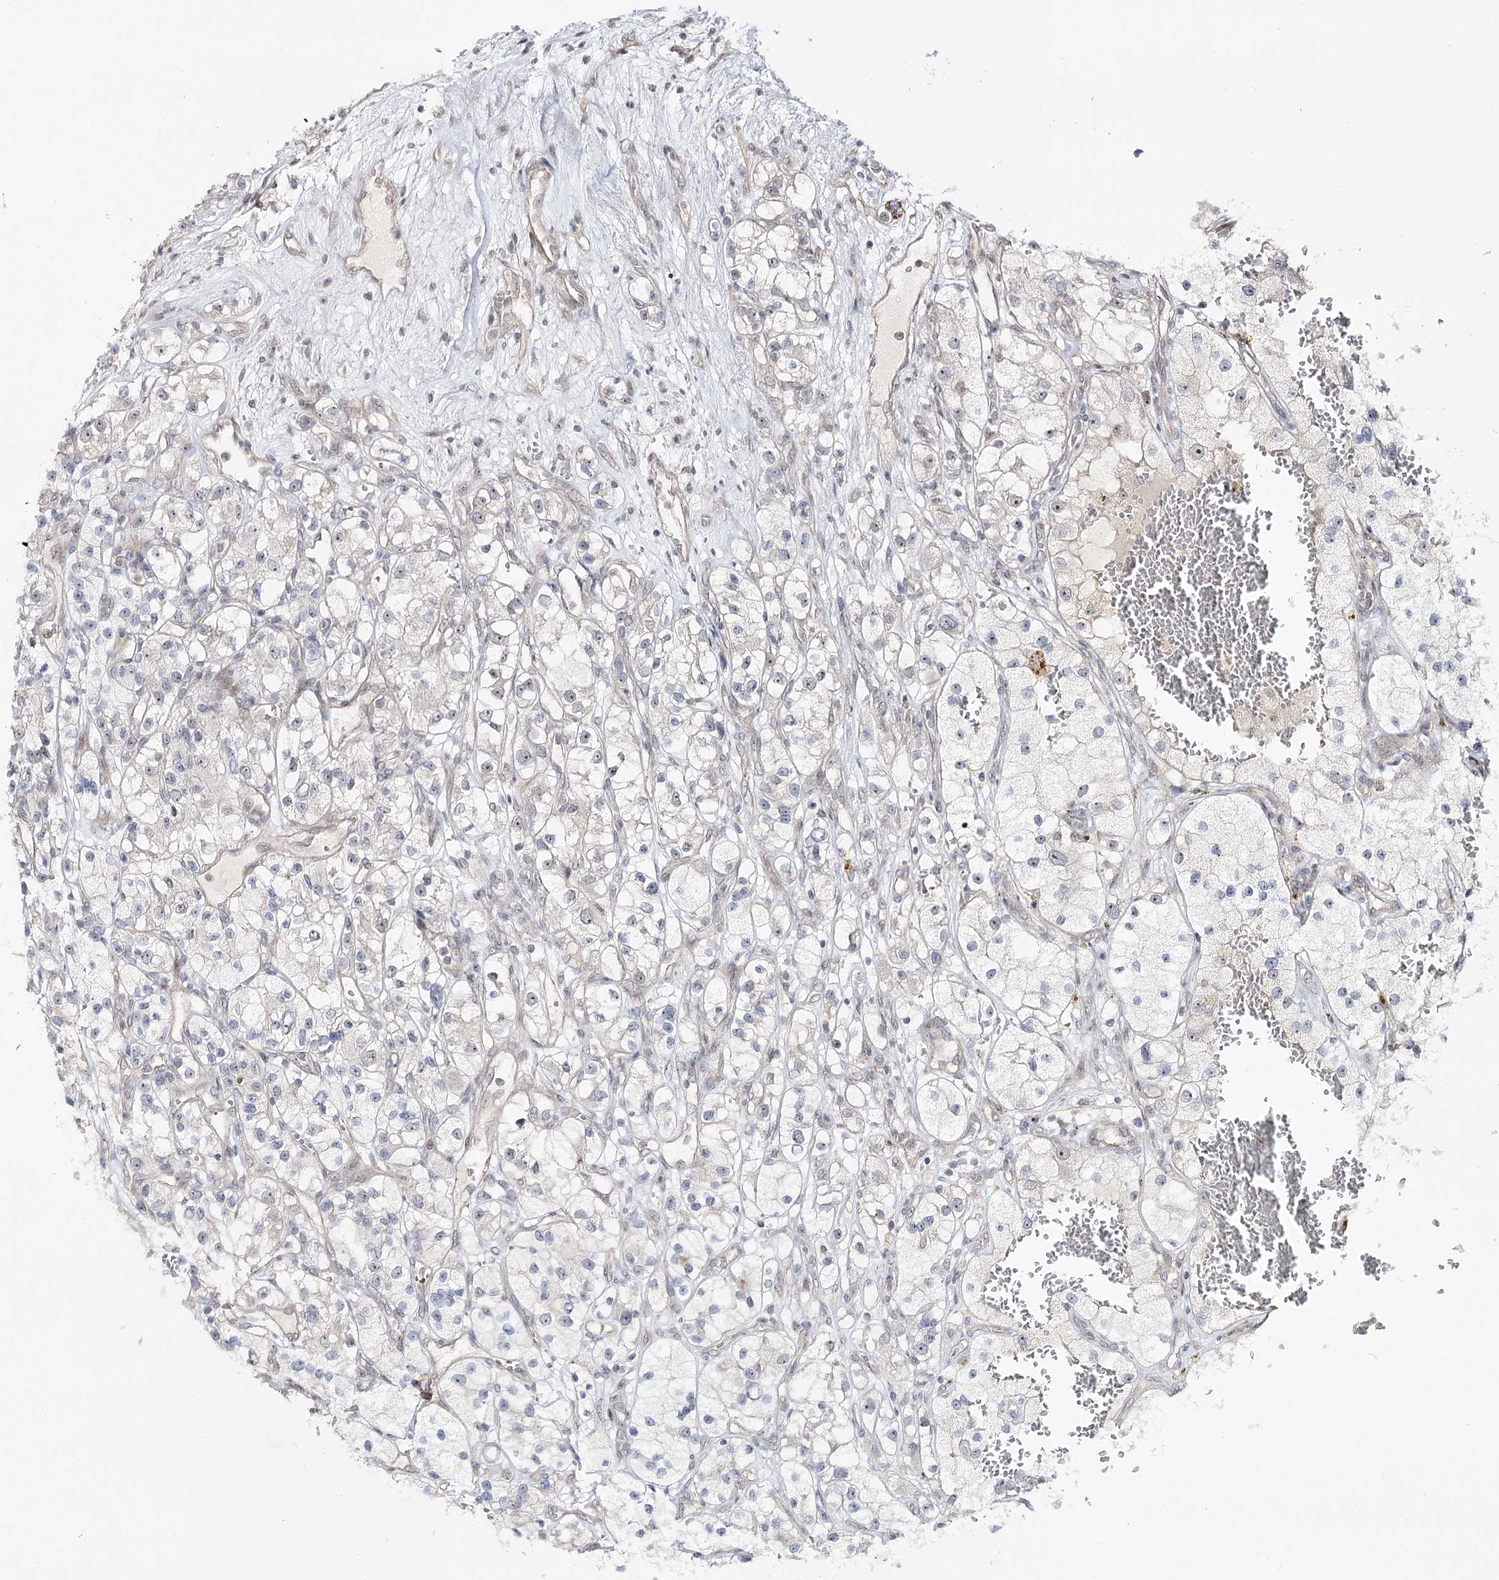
{"staining": {"intensity": "negative", "quantity": "none", "location": "none"}, "tissue": "renal cancer", "cell_type": "Tumor cells", "image_type": "cancer", "snomed": [{"axis": "morphology", "description": "Adenocarcinoma, NOS"}, {"axis": "topography", "description": "Kidney"}], "caption": "Renal adenocarcinoma was stained to show a protein in brown. There is no significant positivity in tumor cells. (Brightfield microscopy of DAB IHC at high magnification).", "gene": "RRP9", "patient": {"sex": "female", "age": 57}}